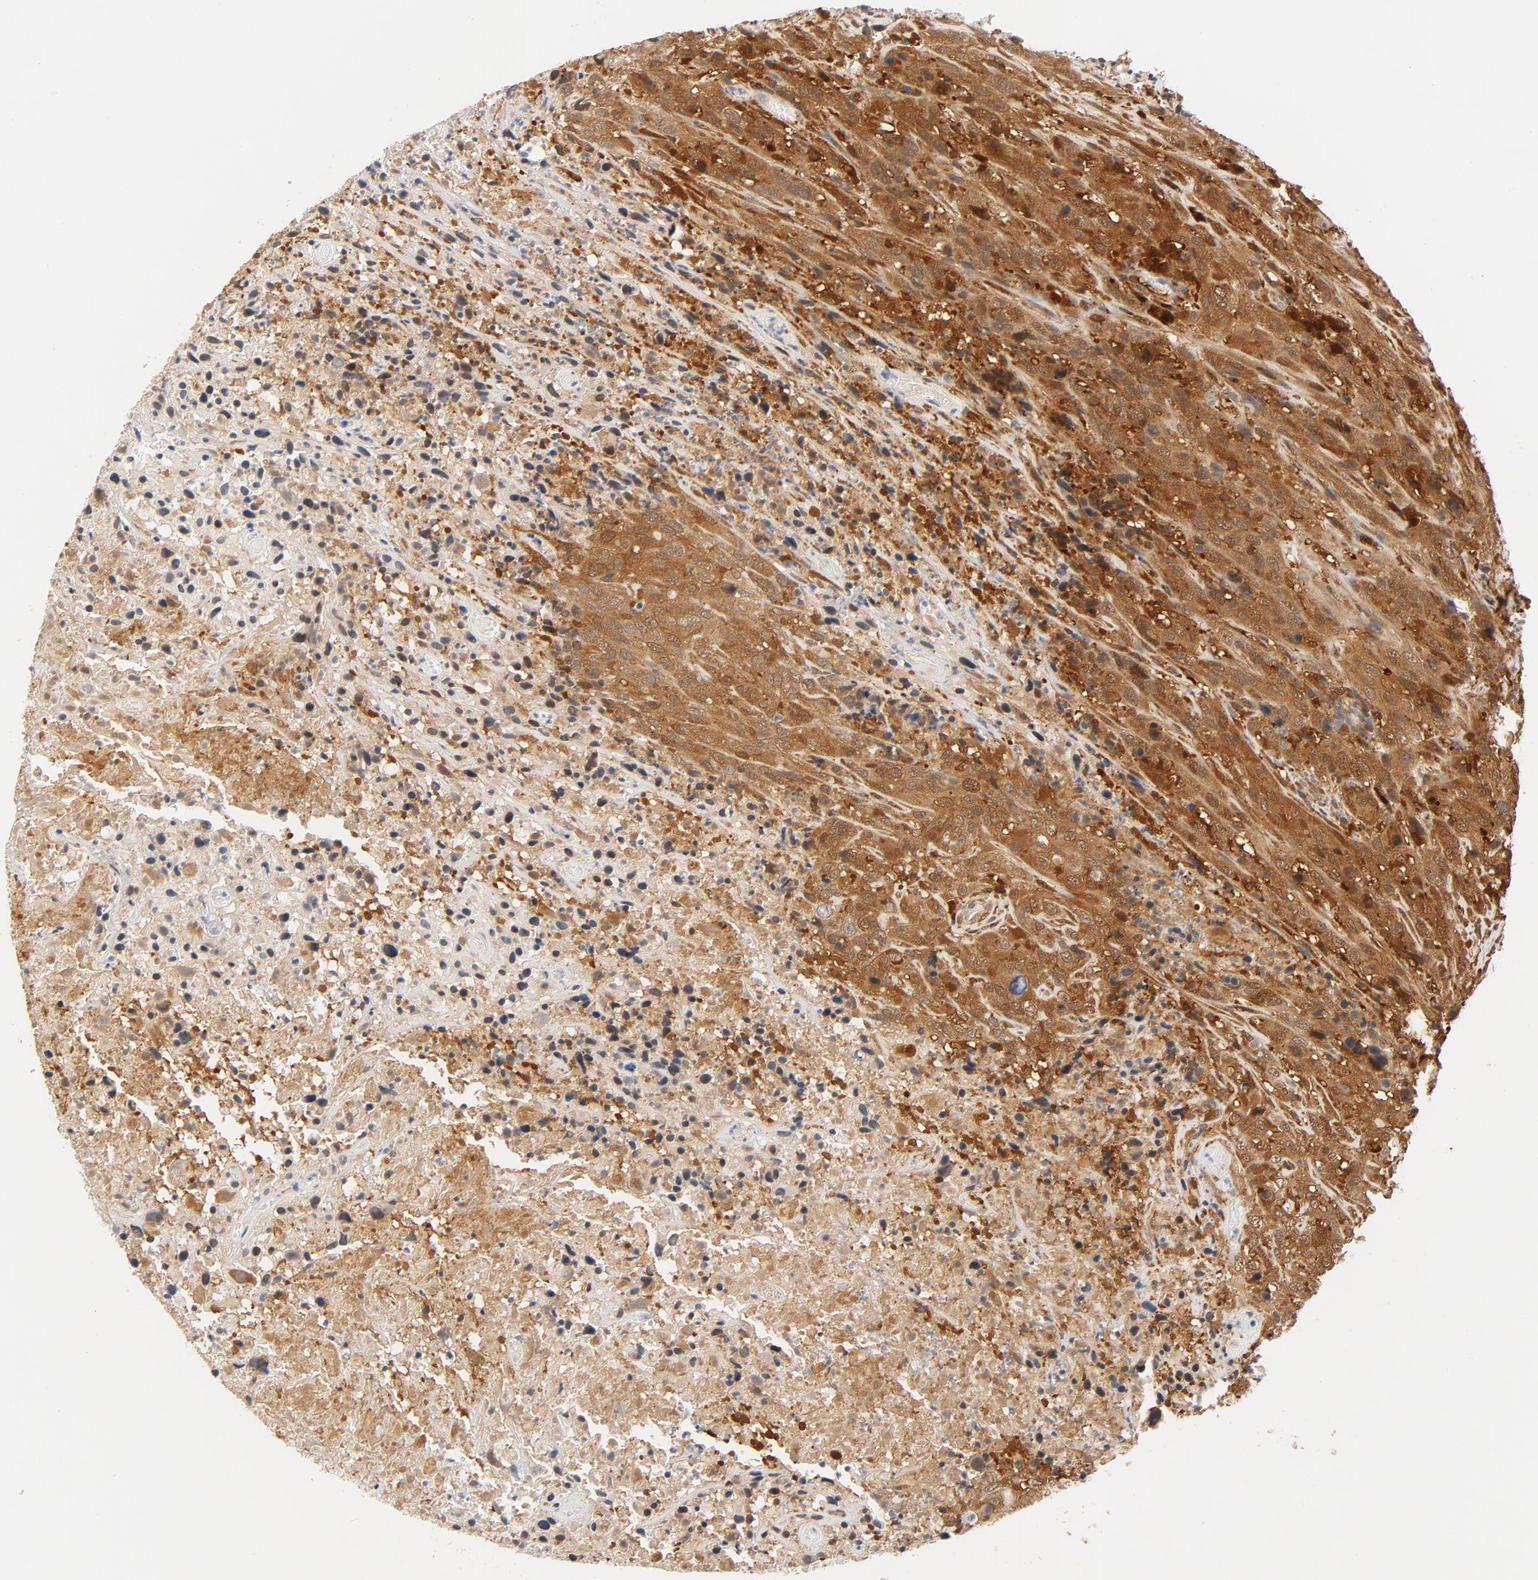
{"staining": {"intensity": "strong", "quantity": ">75%", "location": "cytoplasmic/membranous"}, "tissue": "urothelial cancer", "cell_type": "Tumor cells", "image_type": "cancer", "snomed": [{"axis": "morphology", "description": "Urothelial carcinoma, High grade"}, {"axis": "topography", "description": "Urinary bladder"}], "caption": "Tumor cells reveal high levels of strong cytoplasmic/membranous expression in about >75% of cells in human high-grade urothelial carcinoma. (Brightfield microscopy of DAB IHC at high magnification).", "gene": "STAT1", "patient": {"sex": "male", "age": 61}}